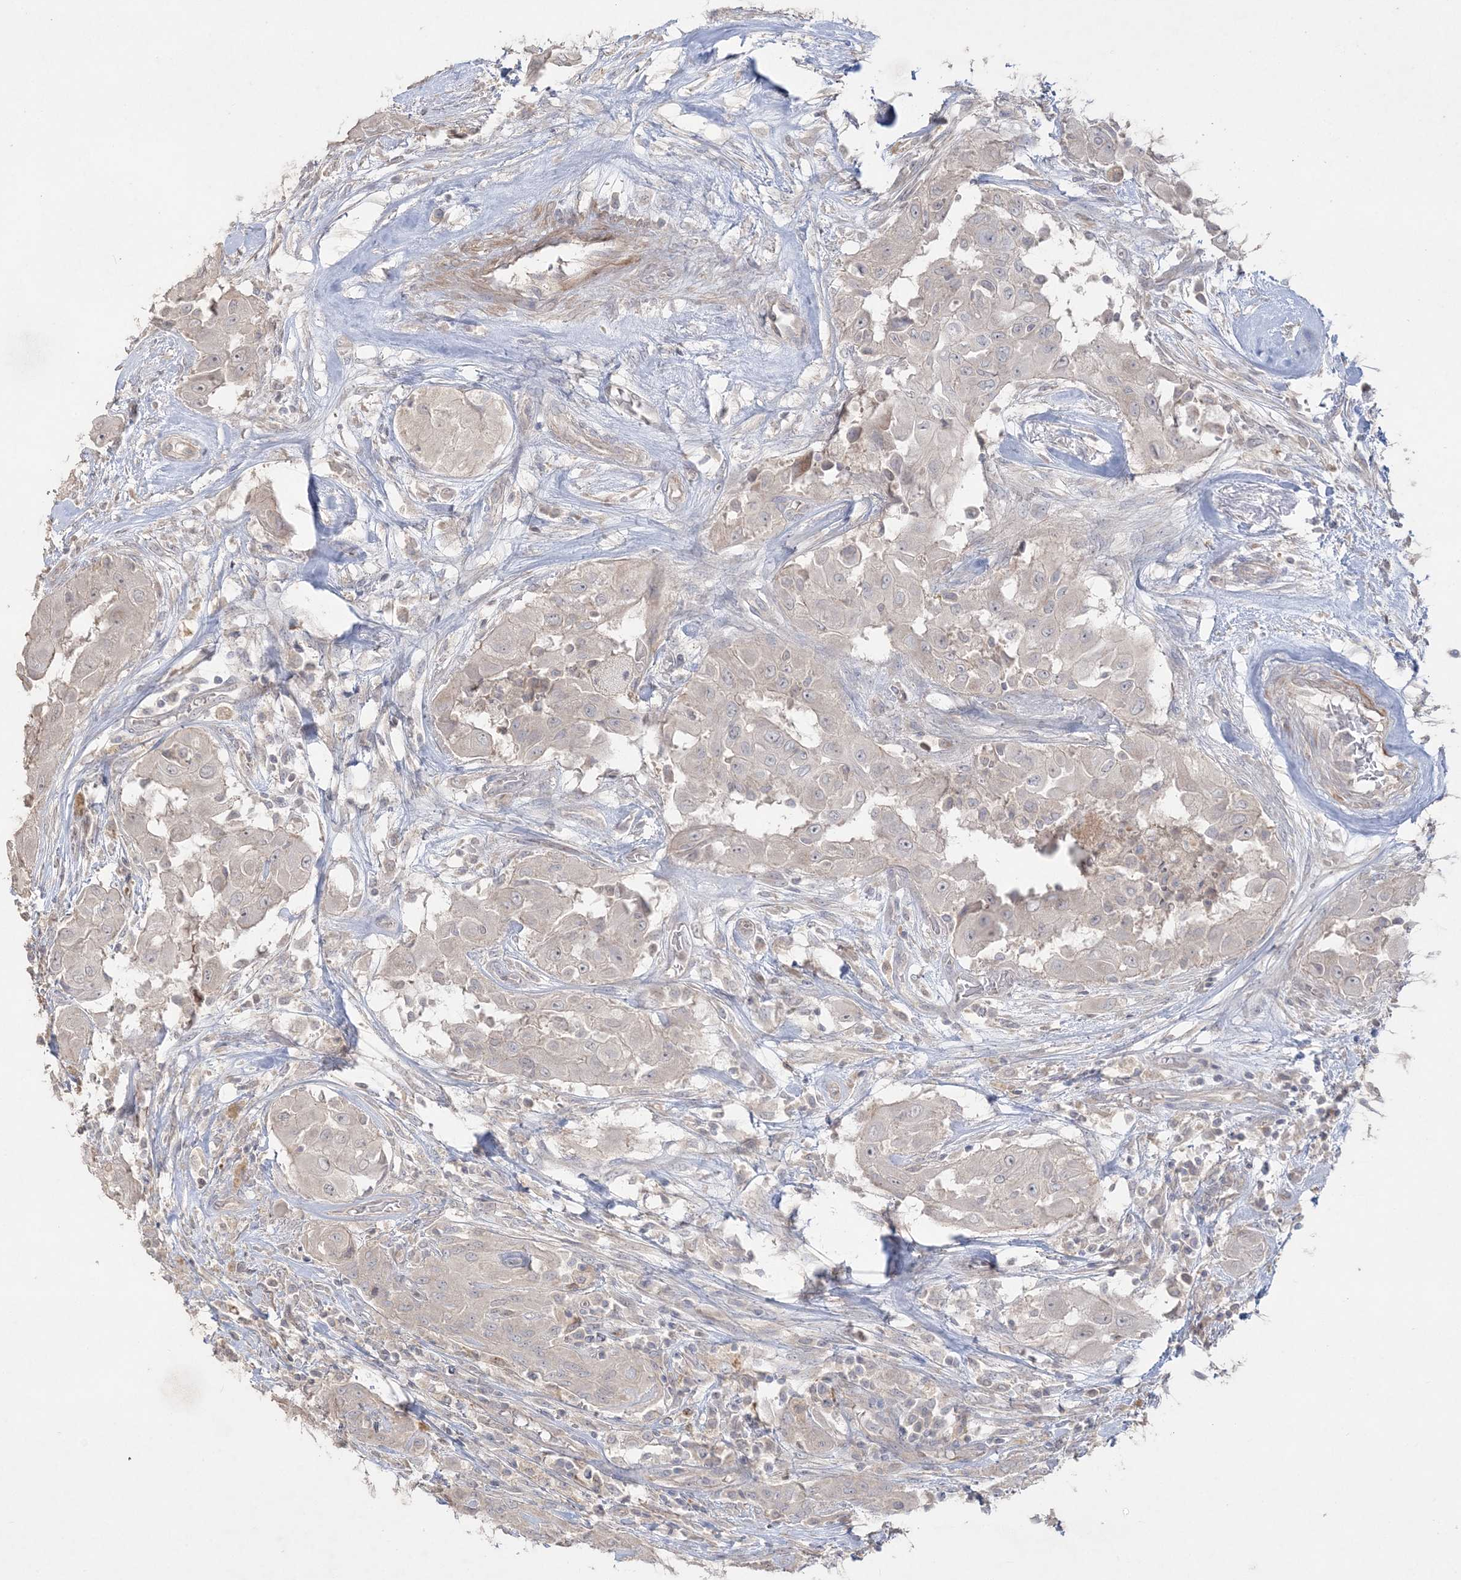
{"staining": {"intensity": "negative", "quantity": "none", "location": "none"}, "tissue": "thyroid cancer", "cell_type": "Tumor cells", "image_type": "cancer", "snomed": [{"axis": "morphology", "description": "Papillary adenocarcinoma, NOS"}, {"axis": "topography", "description": "Thyroid gland"}], "caption": "Tumor cells are negative for brown protein staining in thyroid papillary adenocarcinoma.", "gene": "SH3BP4", "patient": {"sex": "female", "age": 59}}